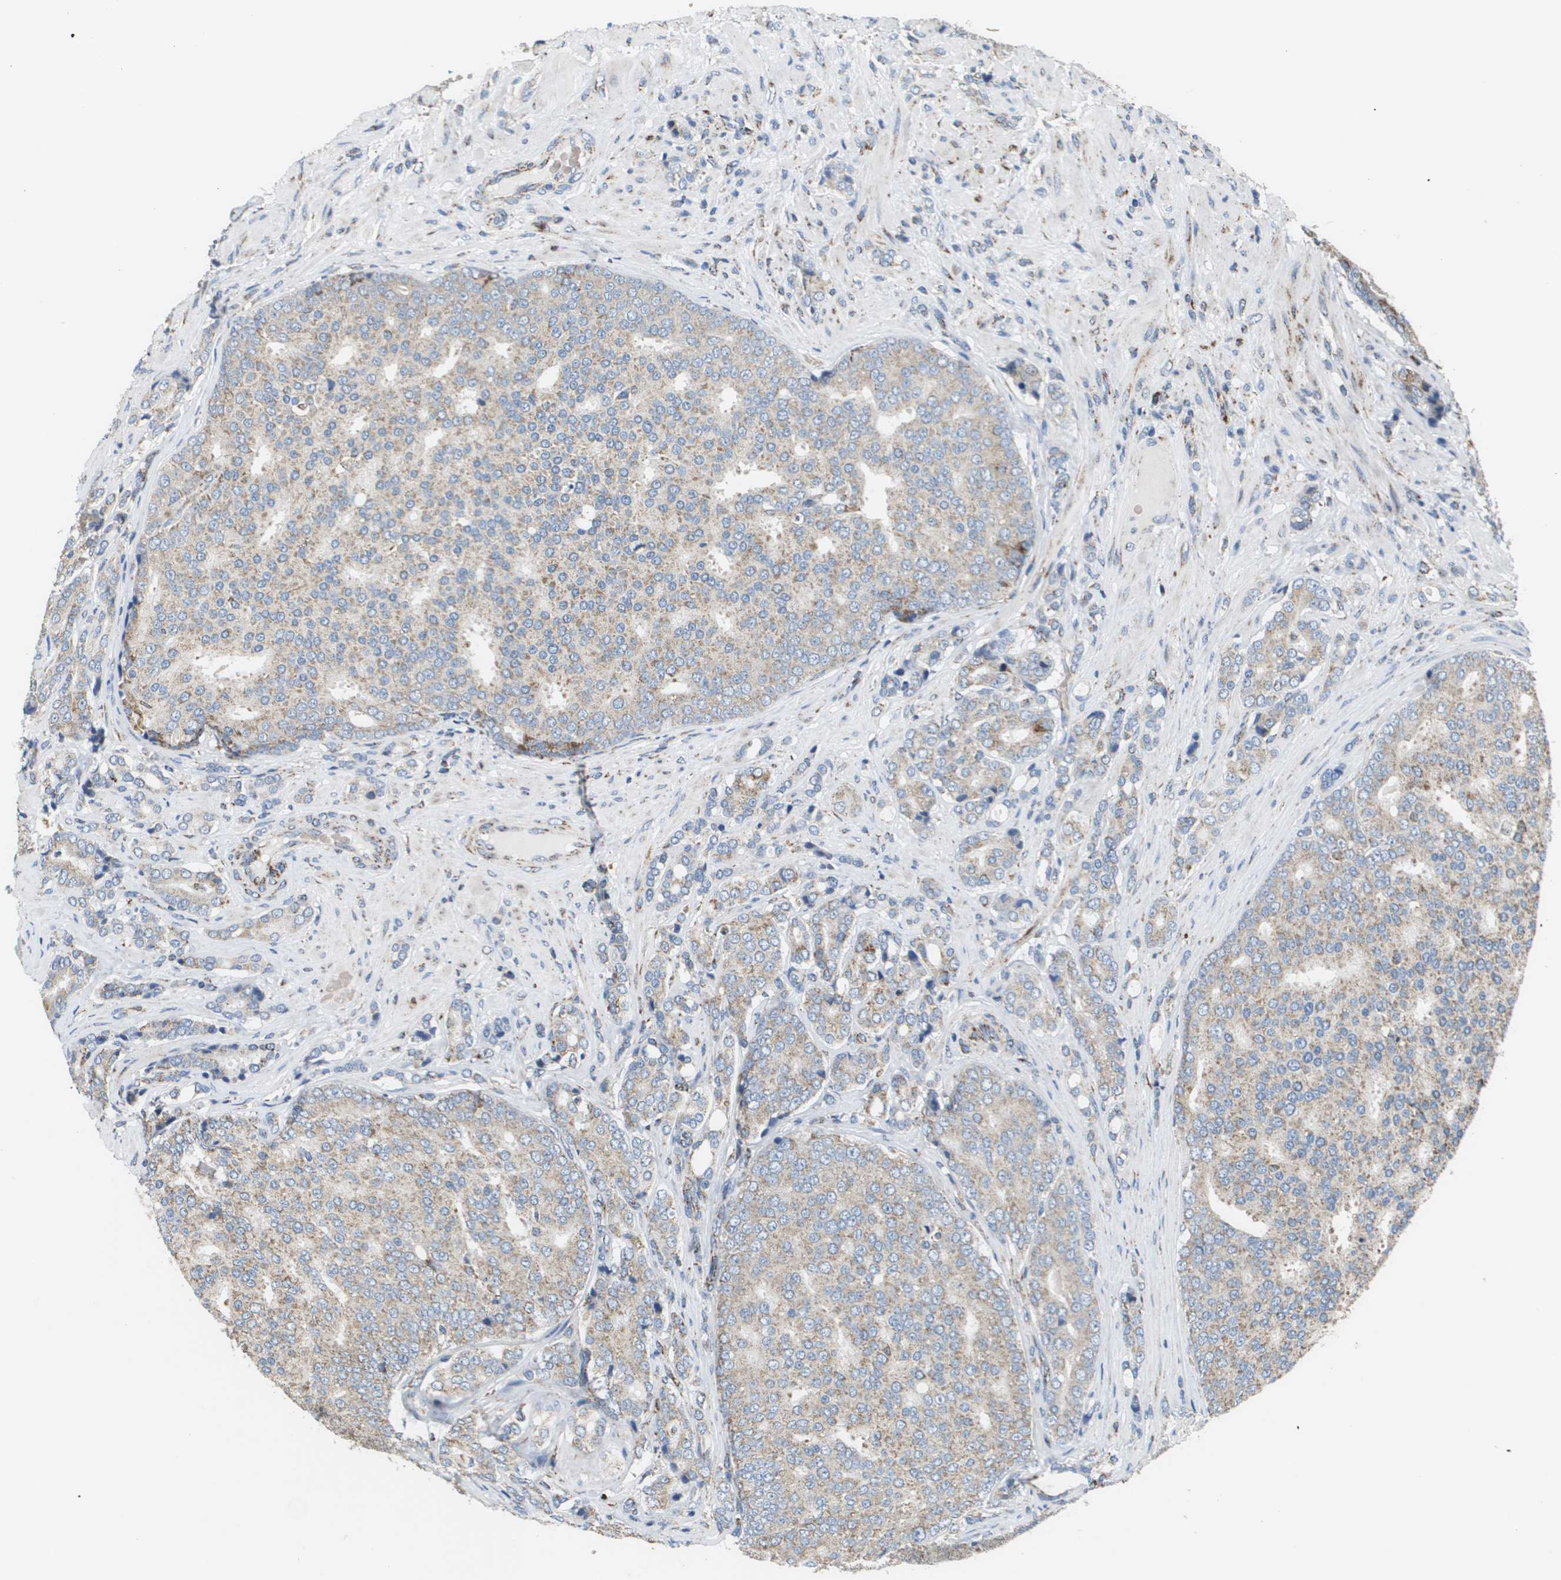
{"staining": {"intensity": "moderate", "quantity": ">75%", "location": "cytoplasmic/membranous"}, "tissue": "prostate cancer", "cell_type": "Tumor cells", "image_type": "cancer", "snomed": [{"axis": "morphology", "description": "Adenocarcinoma, High grade"}, {"axis": "topography", "description": "Prostate"}], "caption": "Adenocarcinoma (high-grade) (prostate) stained with a brown dye shows moderate cytoplasmic/membranous positive staining in approximately >75% of tumor cells.", "gene": "ATP5F1B", "patient": {"sex": "male", "age": 50}}